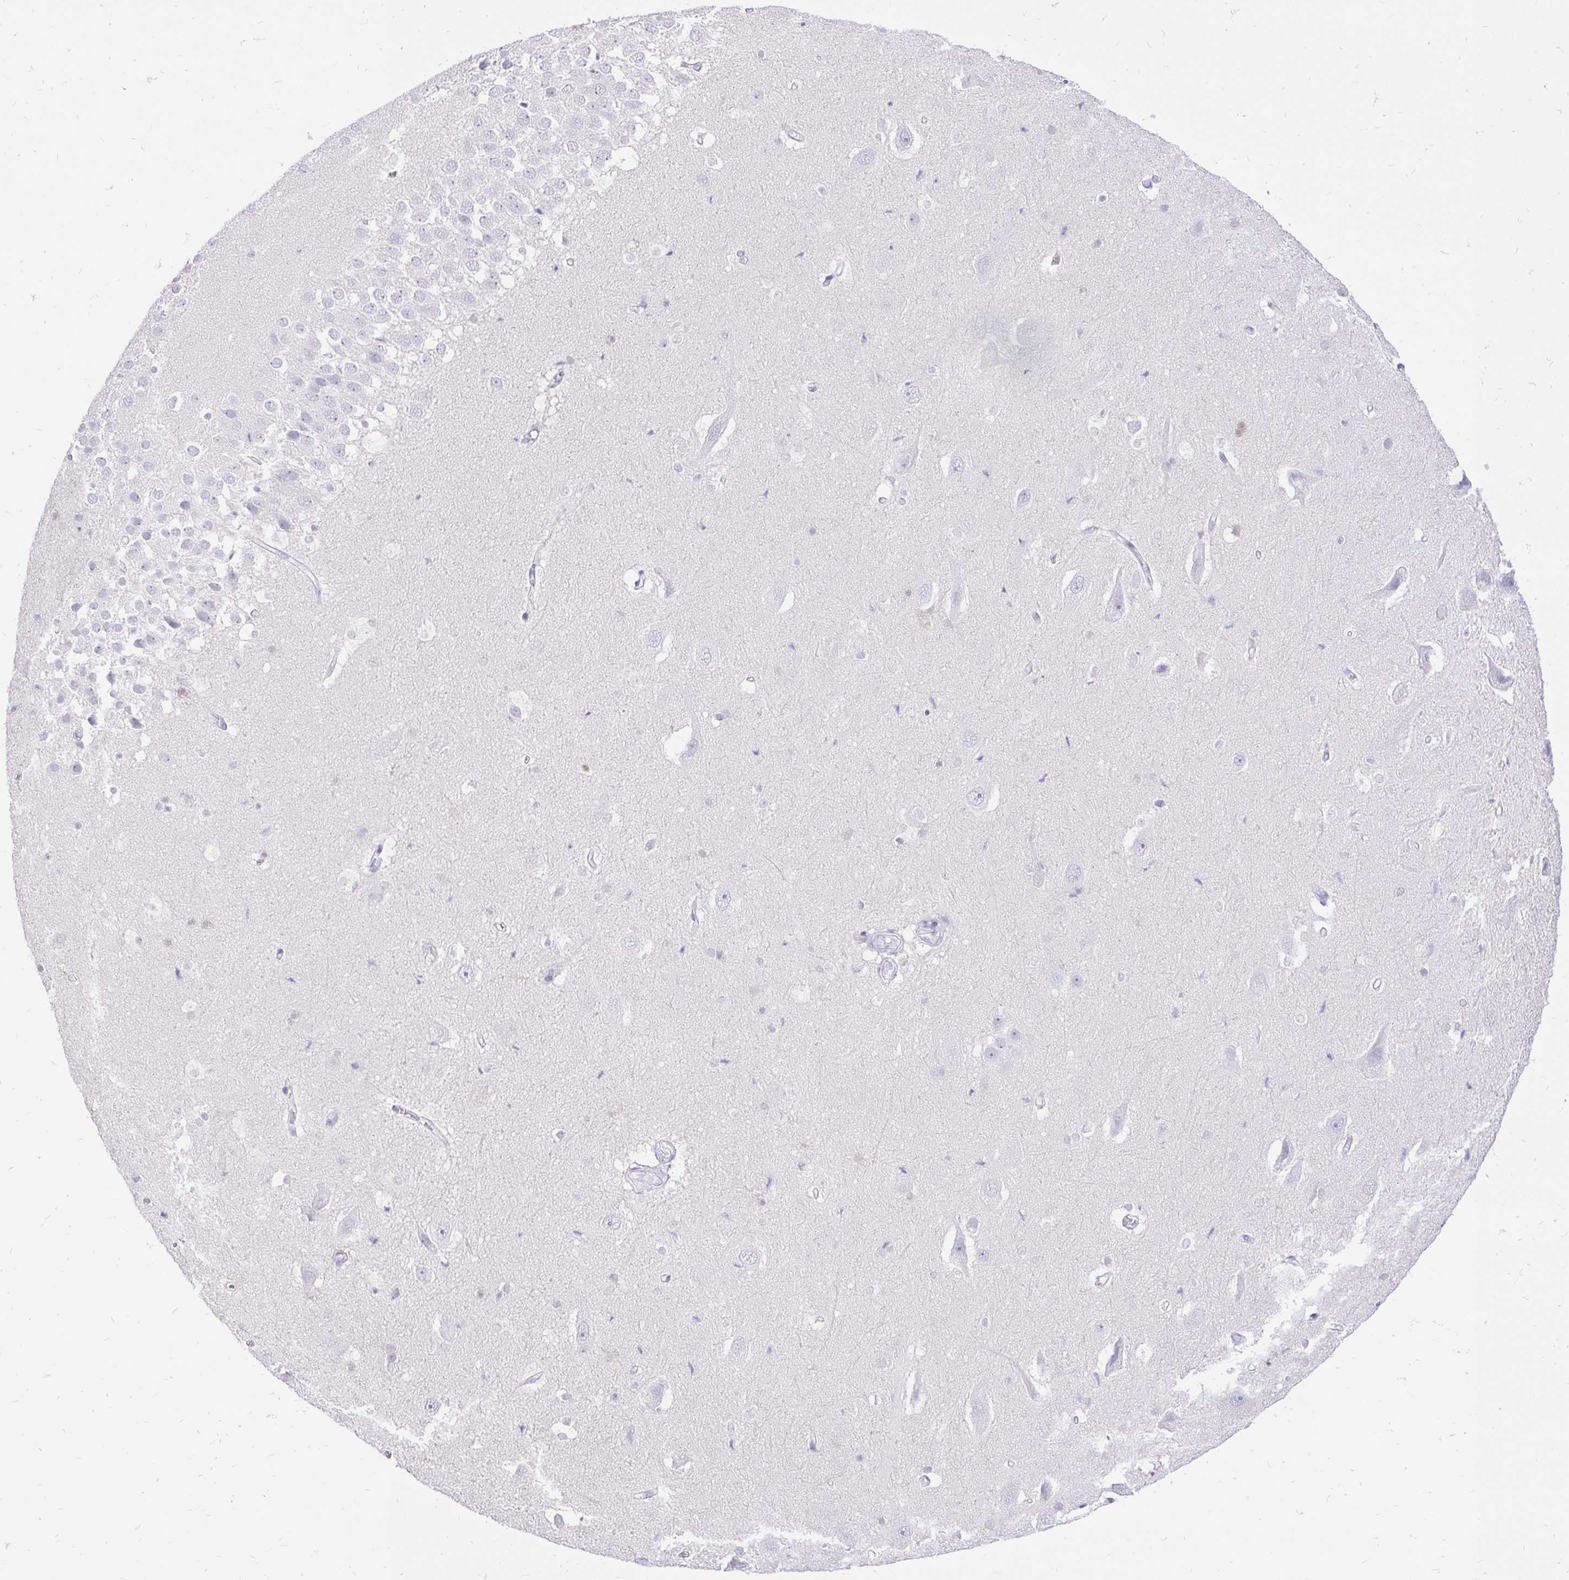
{"staining": {"intensity": "negative", "quantity": "none", "location": "none"}, "tissue": "hippocampus", "cell_type": "Glial cells", "image_type": "normal", "snomed": [{"axis": "morphology", "description": "Normal tissue, NOS"}, {"axis": "topography", "description": "Hippocampus"}], "caption": "Immunohistochemistry (IHC) photomicrograph of unremarkable human hippocampus stained for a protein (brown), which exhibits no staining in glial cells.", "gene": "FATE1", "patient": {"sex": "male", "age": 26}}